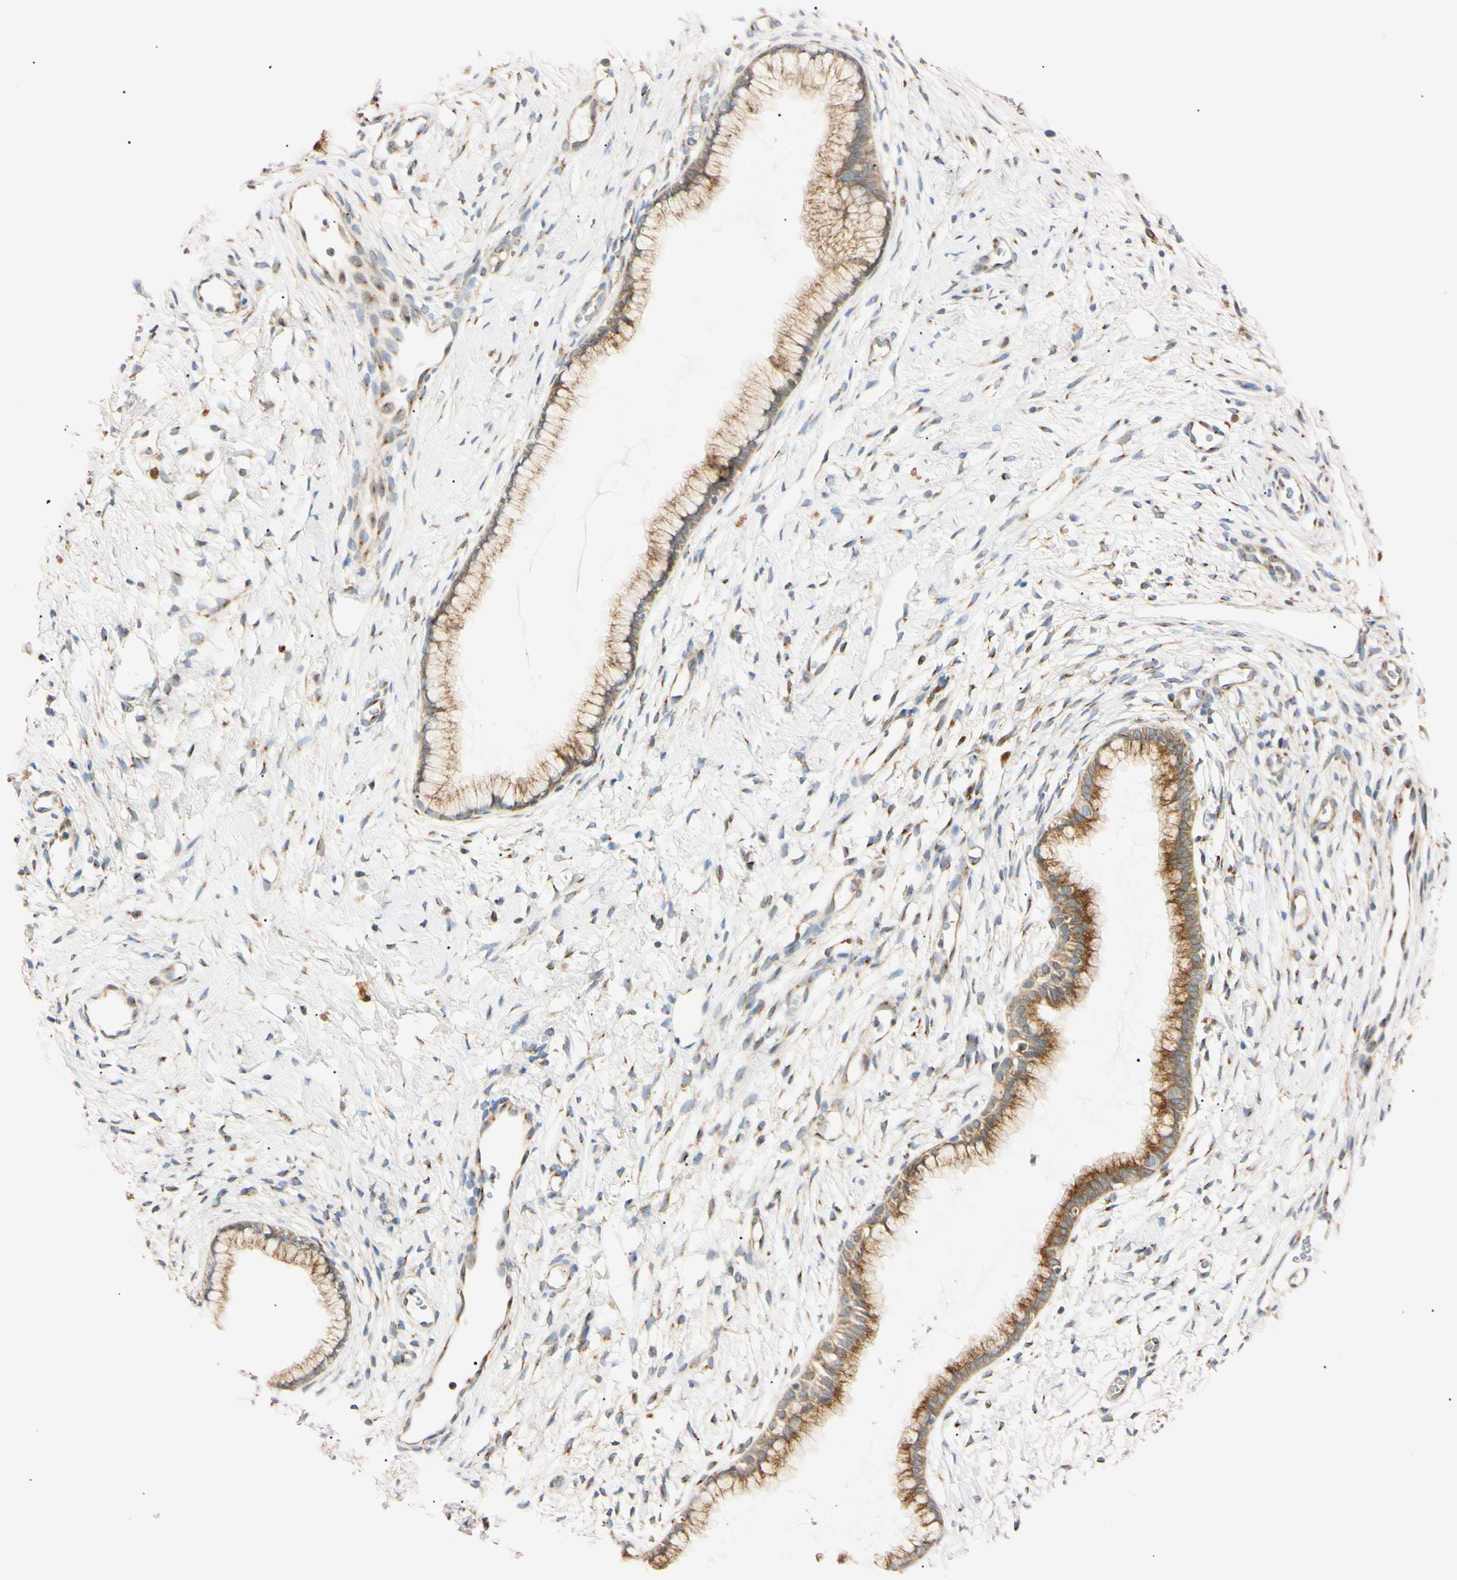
{"staining": {"intensity": "moderate", "quantity": ">75%", "location": "cytoplasmic/membranous"}, "tissue": "cervix", "cell_type": "Glandular cells", "image_type": "normal", "snomed": [{"axis": "morphology", "description": "Normal tissue, NOS"}, {"axis": "topography", "description": "Cervix"}], "caption": "Immunohistochemistry (IHC) of normal human cervix displays medium levels of moderate cytoplasmic/membranous staining in about >75% of glandular cells. (Stains: DAB in brown, nuclei in blue, Microscopy: brightfield microscopy at high magnification).", "gene": "IER3IP1", "patient": {"sex": "female", "age": 65}}